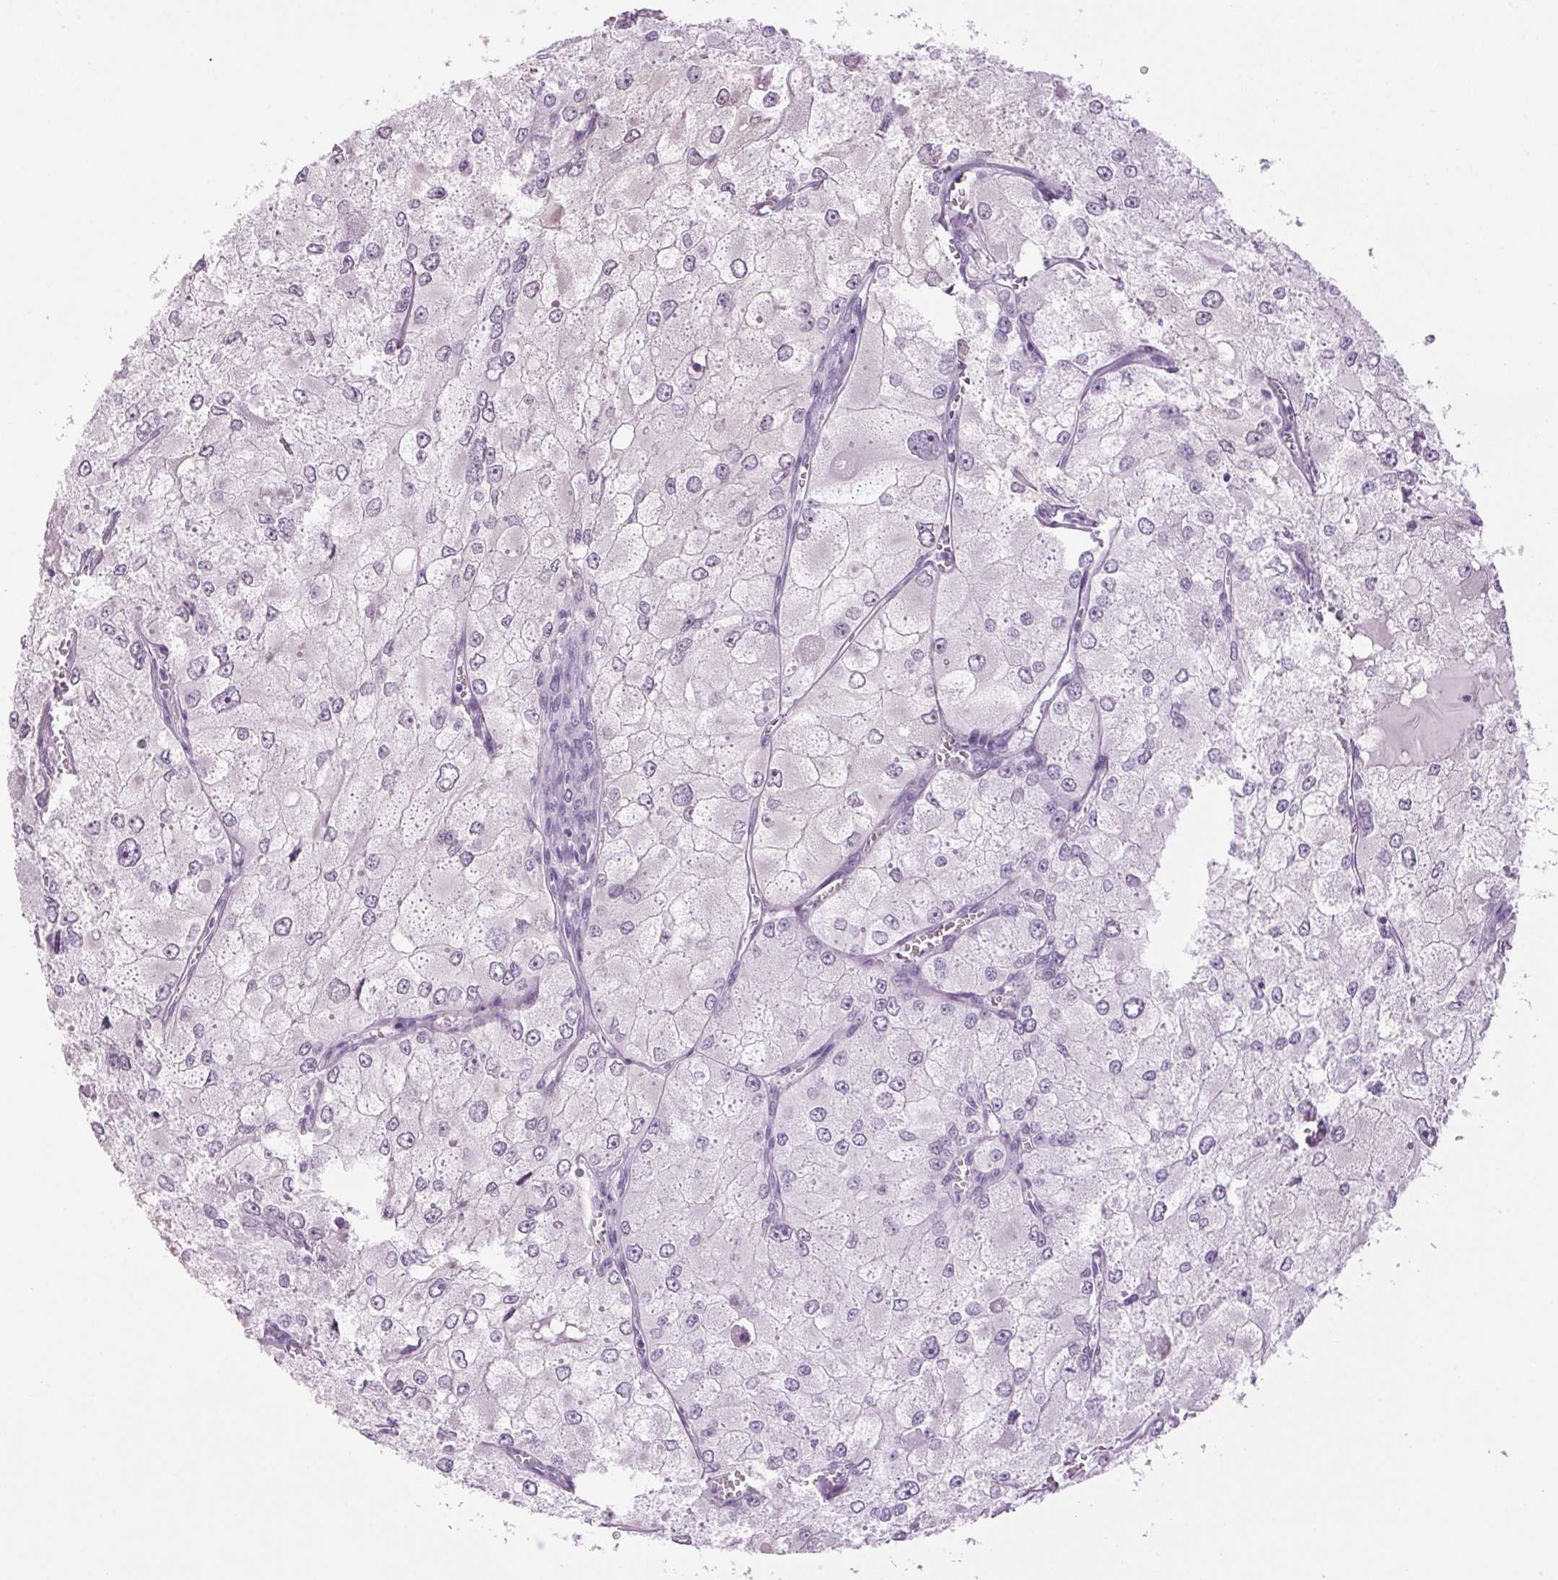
{"staining": {"intensity": "negative", "quantity": "none", "location": "none"}, "tissue": "renal cancer", "cell_type": "Tumor cells", "image_type": "cancer", "snomed": [{"axis": "morphology", "description": "Adenocarcinoma, NOS"}, {"axis": "topography", "description": "Kidney"}], "caption": "DAB immunohistochemical staining of adenocarcinoma (renal) demonstrates no significant expression in tumor cells.", "gene": "PPP1R1A", "patient": {"sex": "female", "age": 70}}